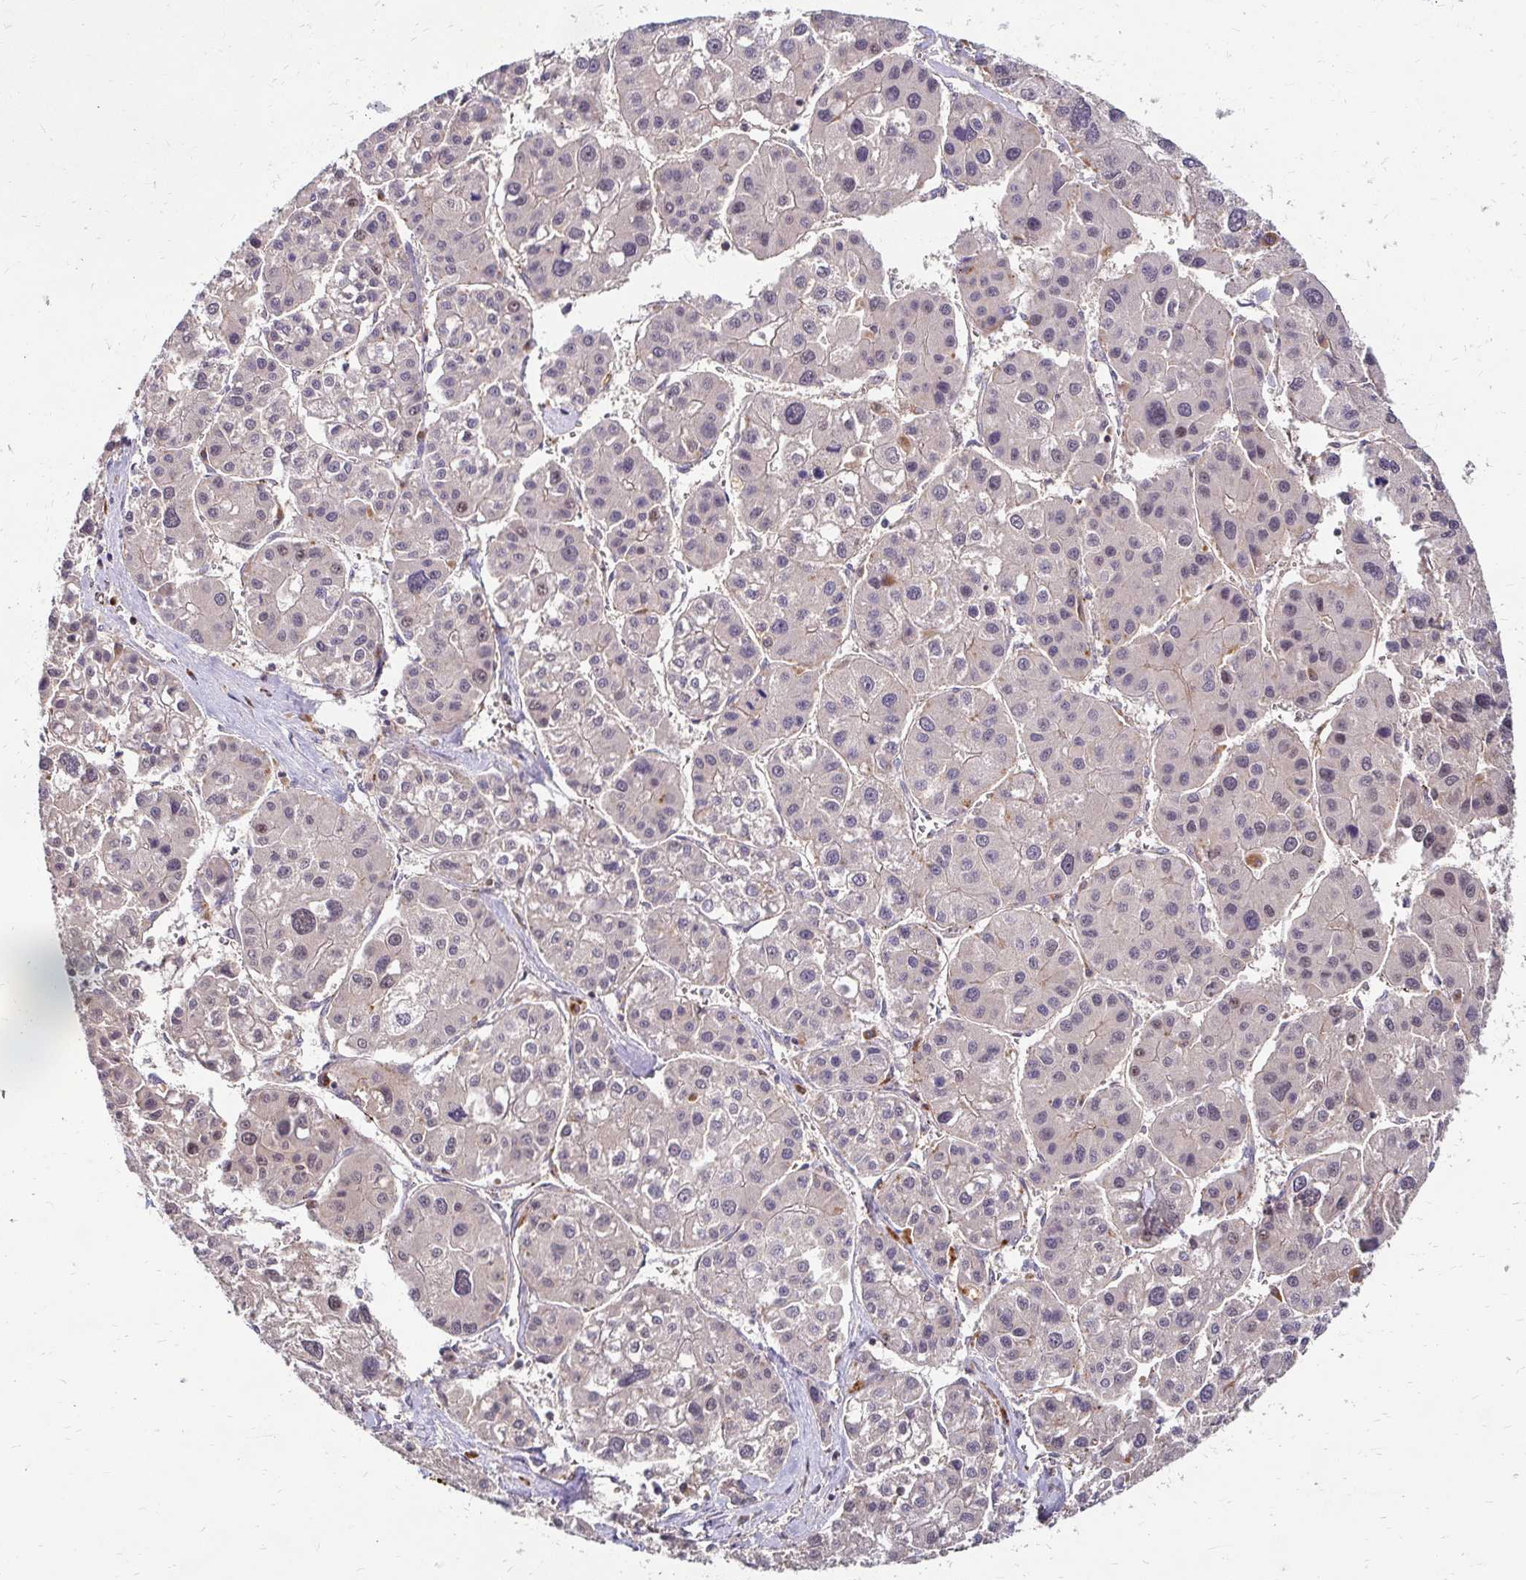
{"staining": {"intensity": "negative", "quantity": "none", "location": "none"}, "tissue": "liver cancer", "cell_type": "Tumor cells", "image_type": "cancer", "snomed": [{"axis": "morphology", "description": "Carcinoma, Hepatocellular, NOS"}, {"axis": "topography", "description": "Liver"}], "caption": "Protein analysis of liver hepatocellular carcinoma shows no significant positivity in tumor cells. The staining is performed using DAB brown chromogen with nuclei counter-stained in using hematoxylin.", "gene": "IDUA", "patient": {"sex": "male", "age": 73}}